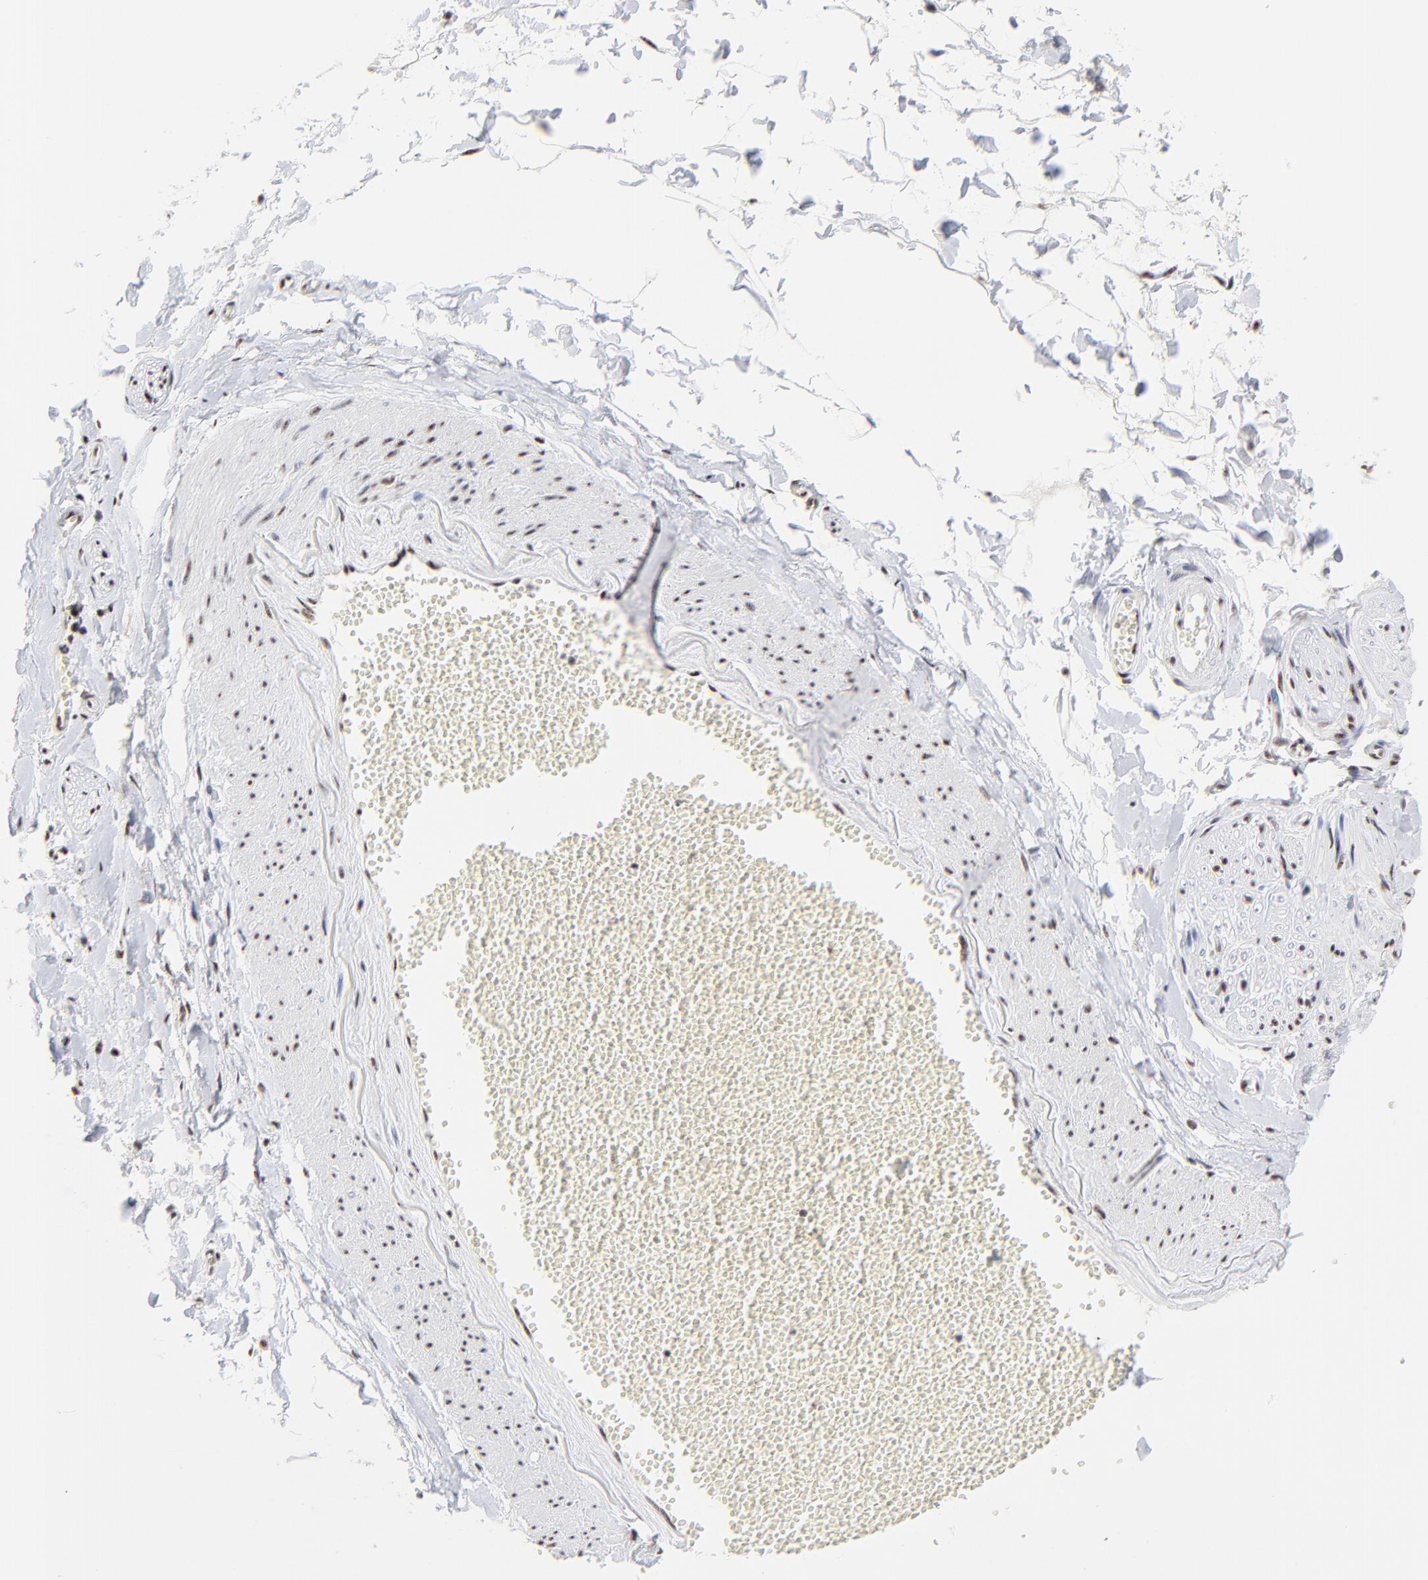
{"staining": {"intensity": "strong", "quantity": ">75%", "location": "nuclear"}, "tissue": "adipose tissue", "cell_type": "Adipocytes", "image_type": "normal", "snomed": [{"axis": "morphology", "description": "Normal tissue, NOS"}, {"axis": "morphology", "description": "Inflammation, NOS"}, {"axis": "topography", "description": "Salivary gland"}, {"axis": "topography", "description": "Peripheral nerve tissue"}], "caption": "This micrograph shows normal adipose tissue stained with immunohistochemistry (IHC) to label a protein in brown. The nuclear of adipocytes show strong positivity for the protein. Nuclei are counter-stained blue.", "gene": "MBD4", "patient": {"sex": "female", "age": 75}}